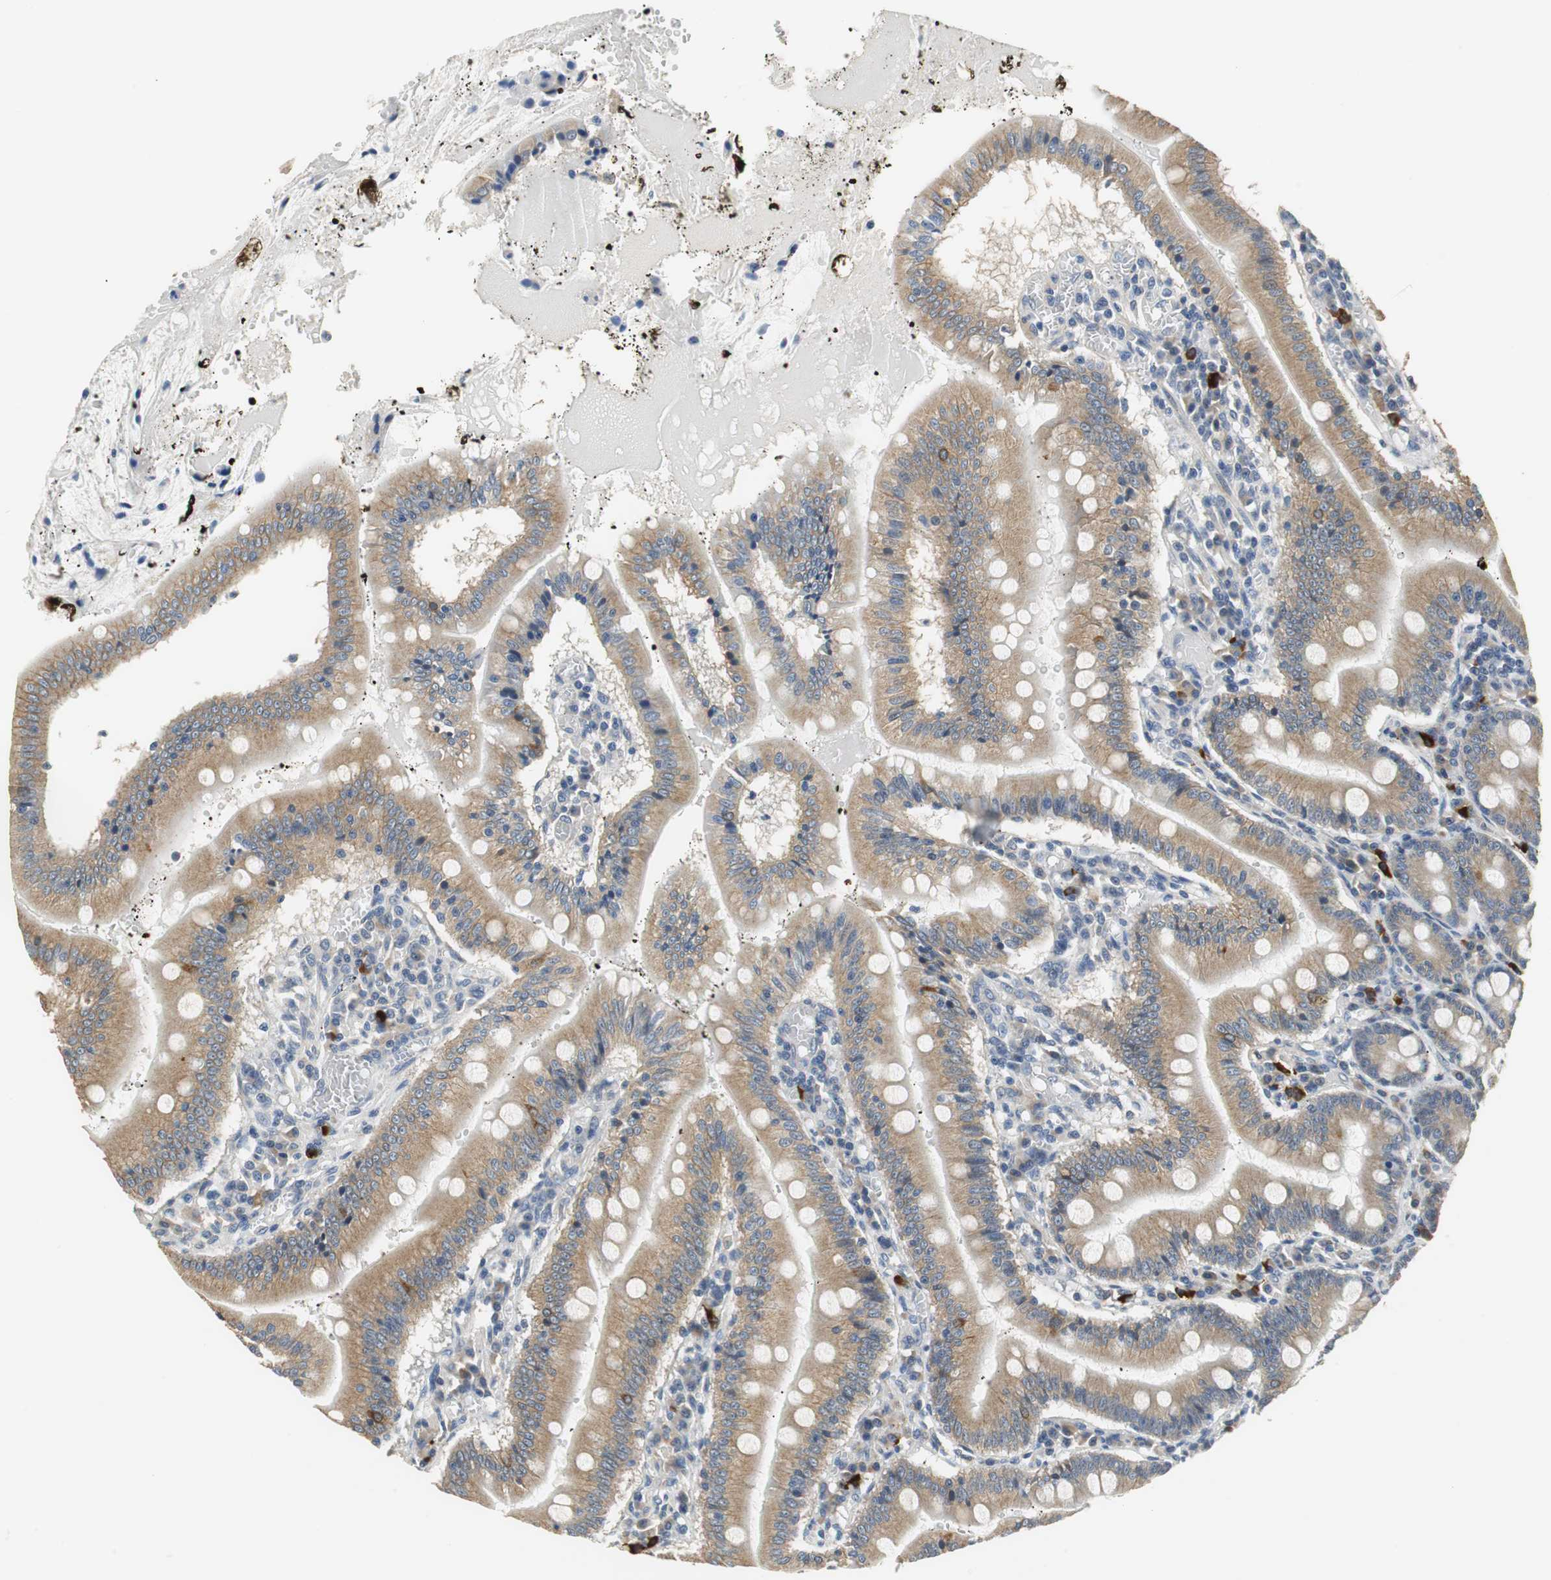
{"staining": {"intensity": "moderate", "quantity": ">75%", "location": "cytoplasmic/membranous"}, "tissue": "small intestine", "cell_type": "Glandular cells", "image_type": "normal", "snomed": [{"axis": "morphology", "description": "Normal tissue, NOS"}, {"axis": "topography", "description": "Small intestine"}], "caption": "Immunohistochemical staining of normal human small intestine reveals moderate cytoplasmic/membranous protein expression in about >75% of glandular cells. The protein is stained brown, and the nuclei are stained in blue (DAB IHC with brightfield microscopy, high magnification).", "gene": "MTIF2", "patient": {"sex": "male", "age": 71}}